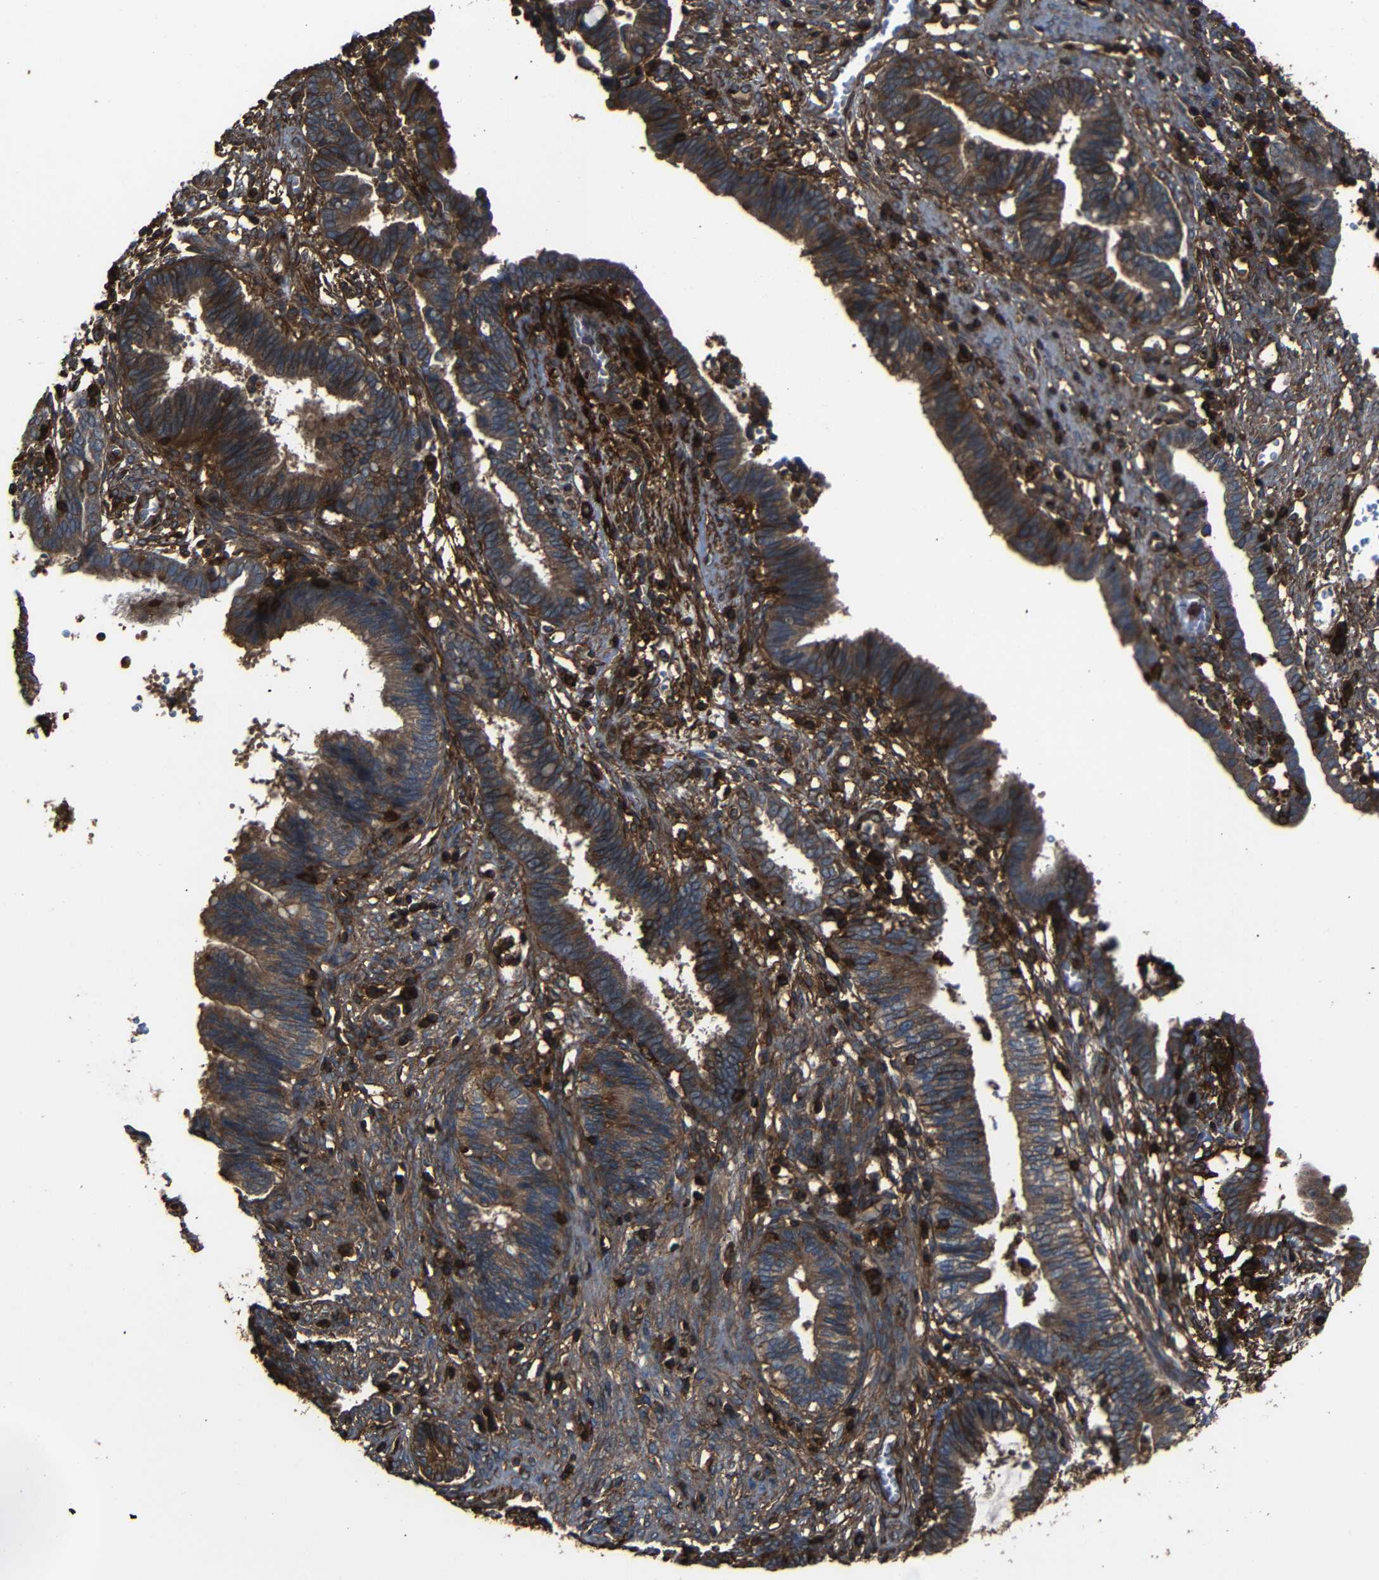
{"staining": {"intensity": "strong", "quantity": ">75%", "location": "cytoplasmic/membranous"}, "tissue": "cervical cancer", "cell_type": "Tumor cells", "image_type": "cancer", "snomed": [{"axis": "morphology", "description": "Adenocarcinoma, NOS"}, {"axis": "topography", "description": "Cervix"}], "caption": "Strong cytoplasmic/membranous expression for a protein is appreciated in about >75% of tumor cells of cervical adenocarcinoma using IHC.", "gene": "ADGRE5", "patient": {"sex": "female", "age": 44}}